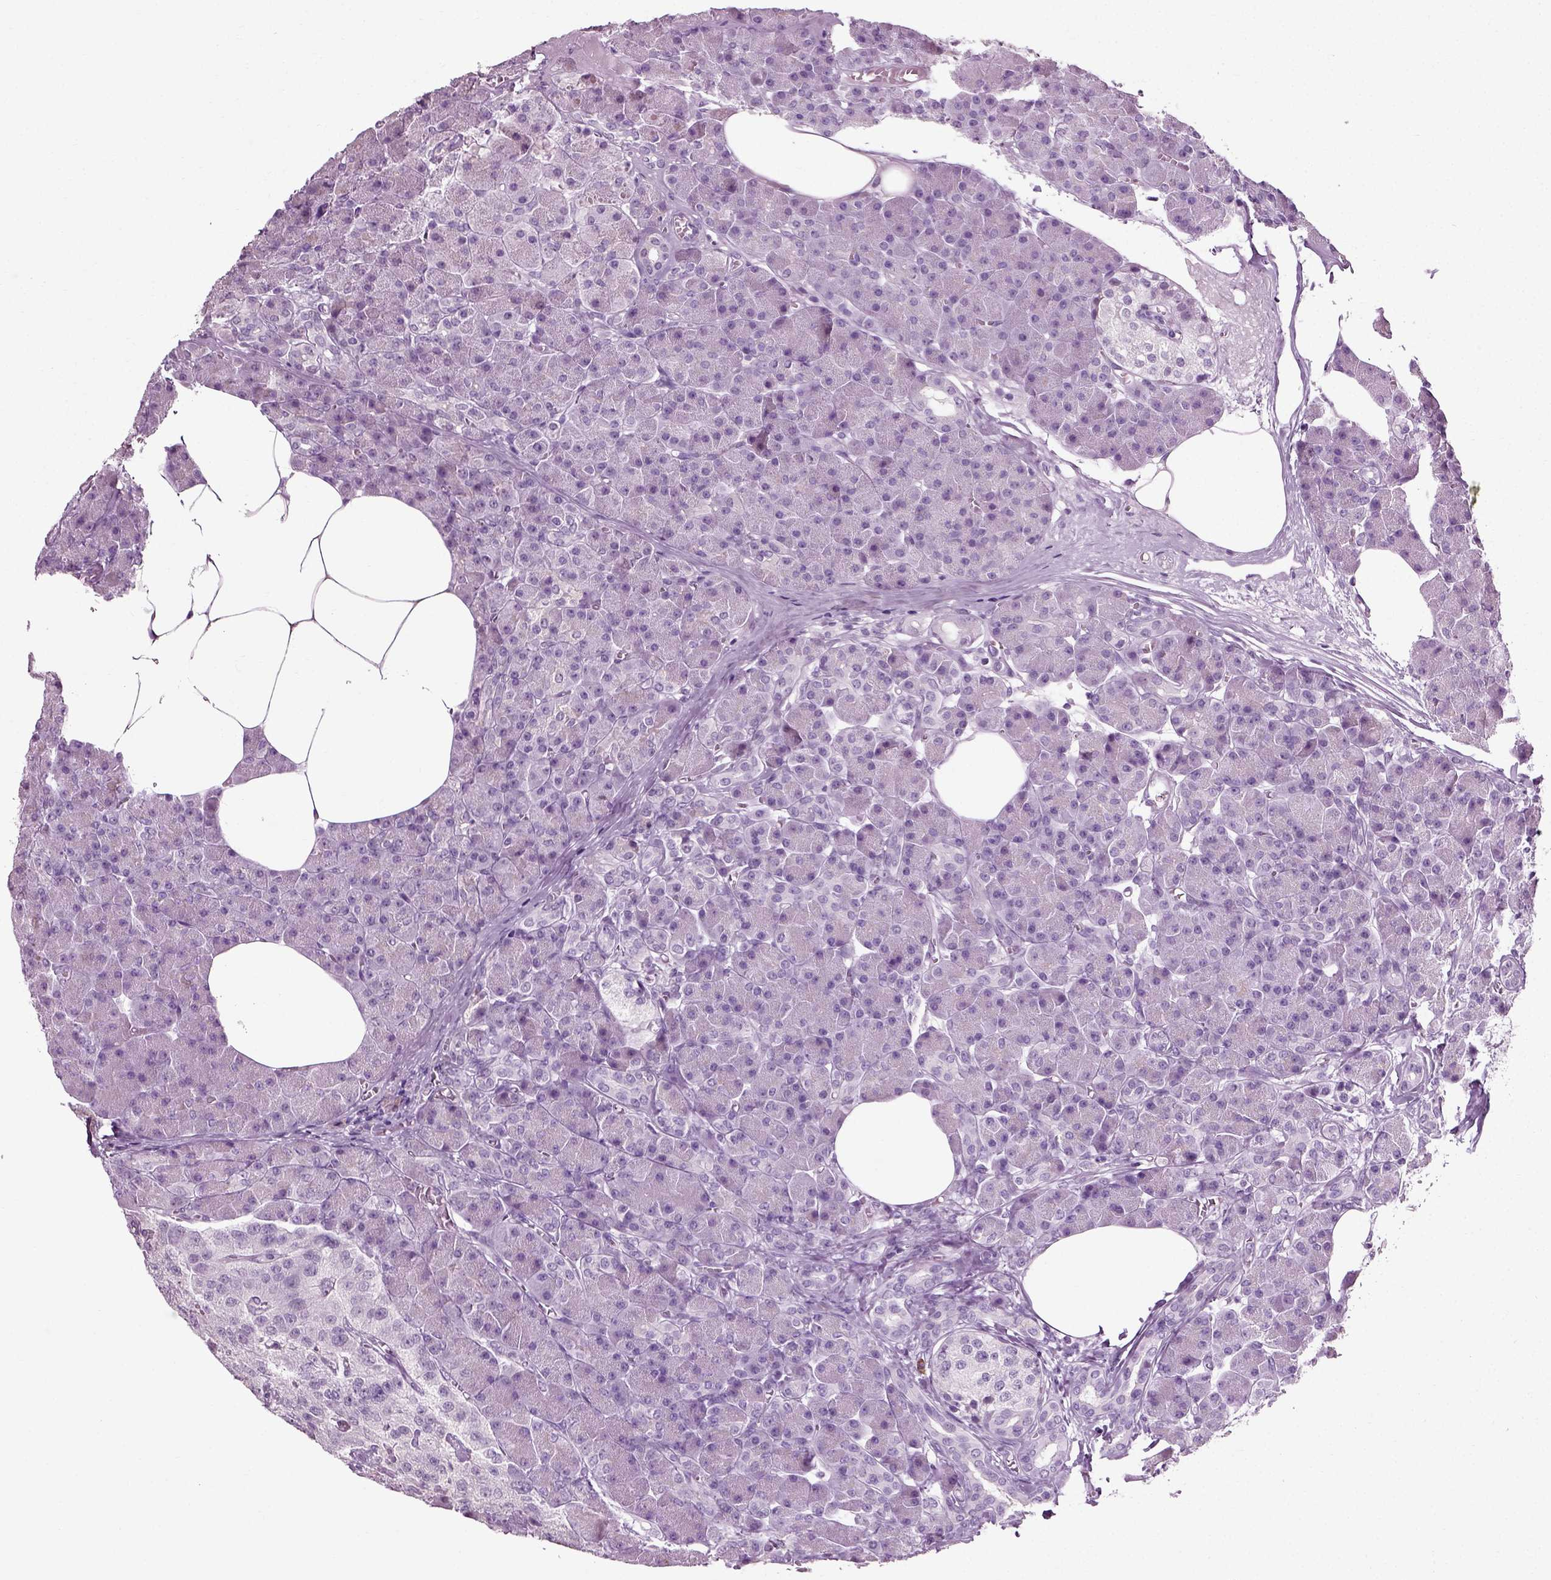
{"staining": {"intensity": "negative", "quantity": "none", "location": "none"}, "tissue": "pancreas", "cell_type": "Exocrine glandular cells", "image_type": "normal", "snomed": [{"axis": "morphology", "description": "Normal tissue, NOS"}, {"axis": "topography", "description": "Pancreas"}], "caption": "Exocrine glandular cells are negative for protein expression in benign human pancreas. (Stains: DAB immunohistochemistry with hematoxylin counter stain, Microscopy: brightfield microscopy at high magnification).", "gene": "SLC26A8", "patient": {"sex": "female", "age": 45}}